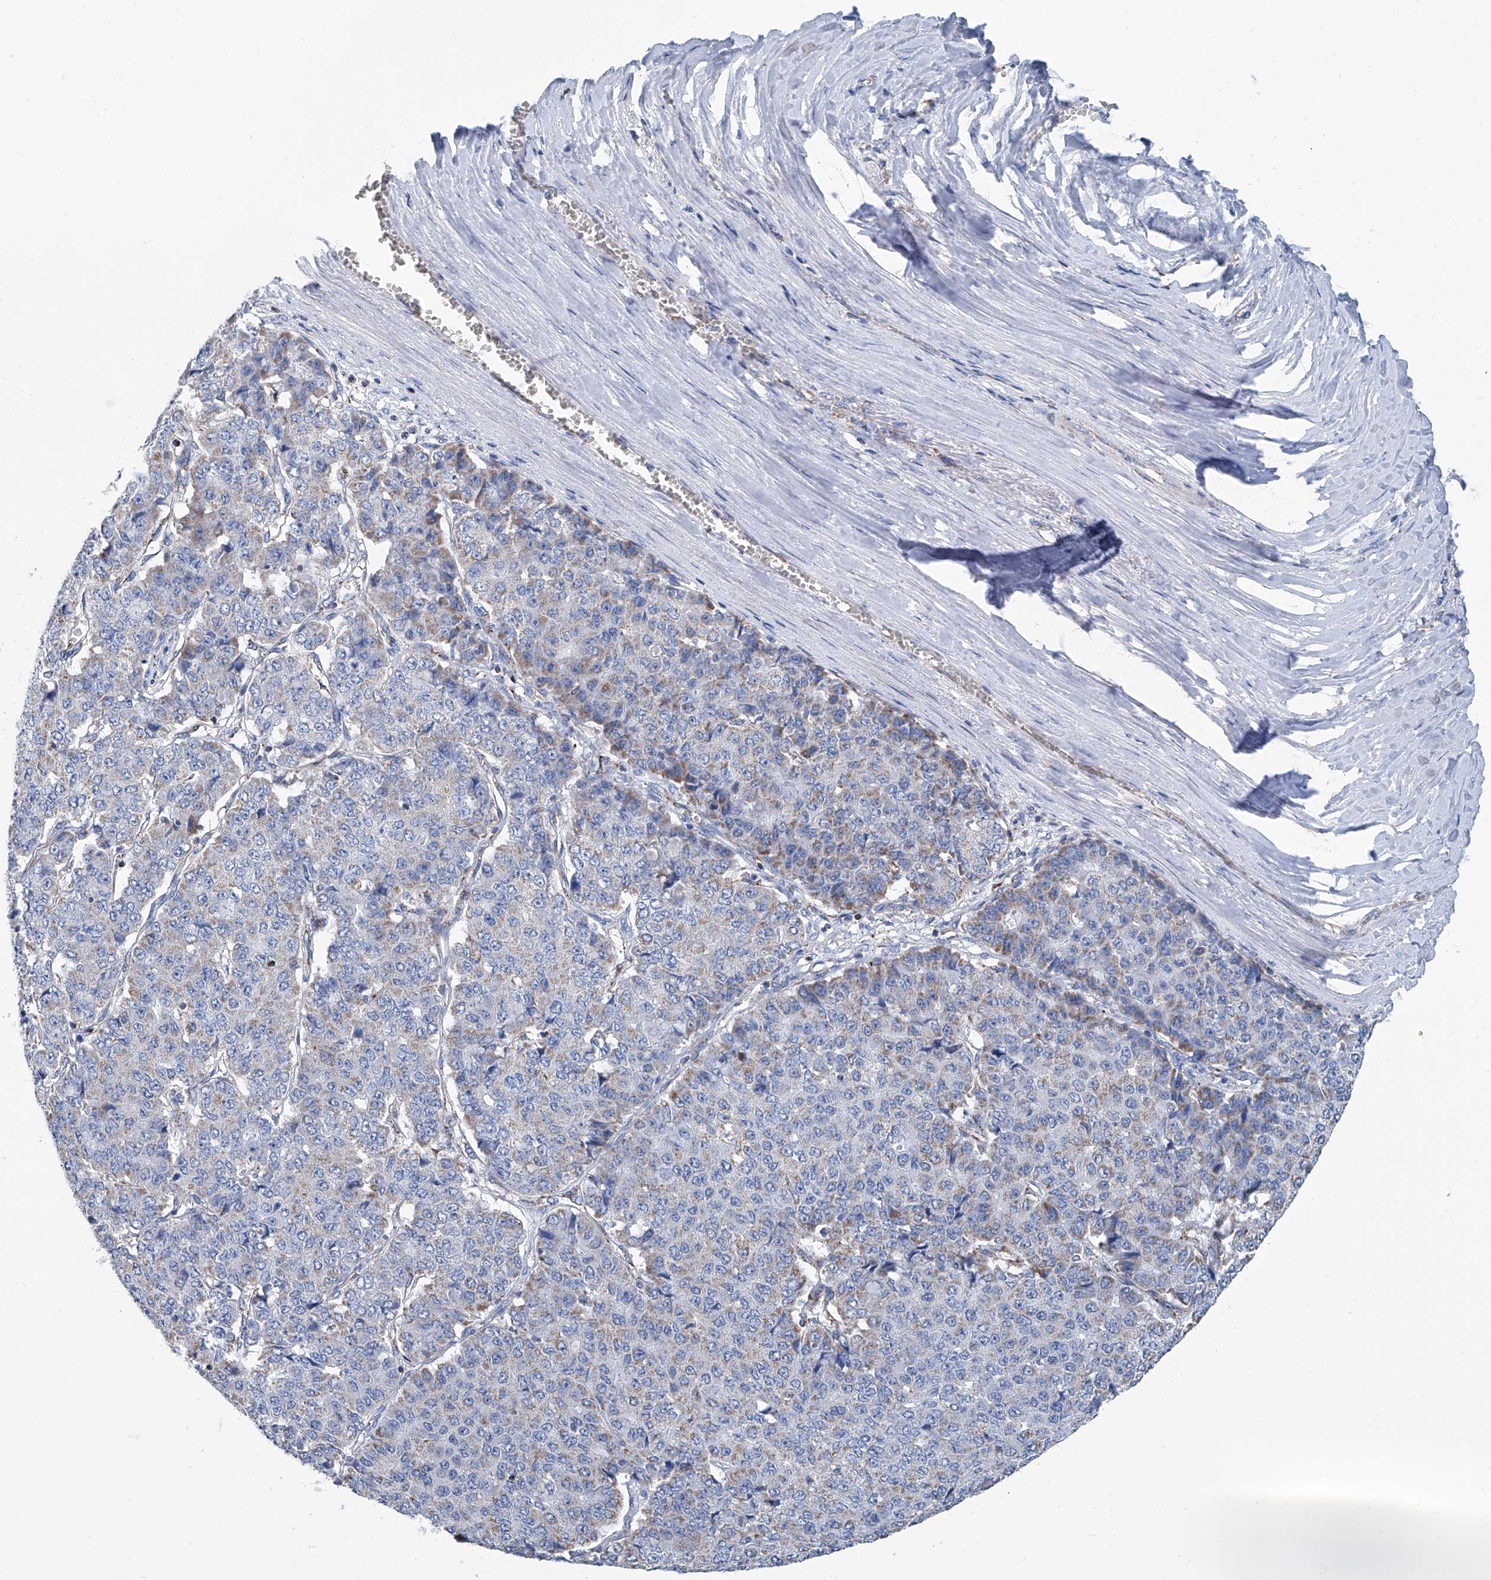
{"staining": {"intensity": "moderate", "quantity": "<25%", "location": "cytoplasmic/membranous"}, "tissue": "pancreatic cancer", "cell_type": "Tumor cells", "image_type": "cancer", "snomed": [{"axis": "morphology", "description": "Adenocarcinoma, NOS"}, {"axis": "topography", "description": "Pancreas"}], "caption": "A brown stain shows moderate cytoplasmic/membranous staining of a protein in human pancreatic adenocarcinoma tumor cells. Immunohistochemistry stains the protein of interest in brown and the nuclei are stained blue.", "gene": "MT-ND1", "patient": {"sex": "male", "age": 50}}